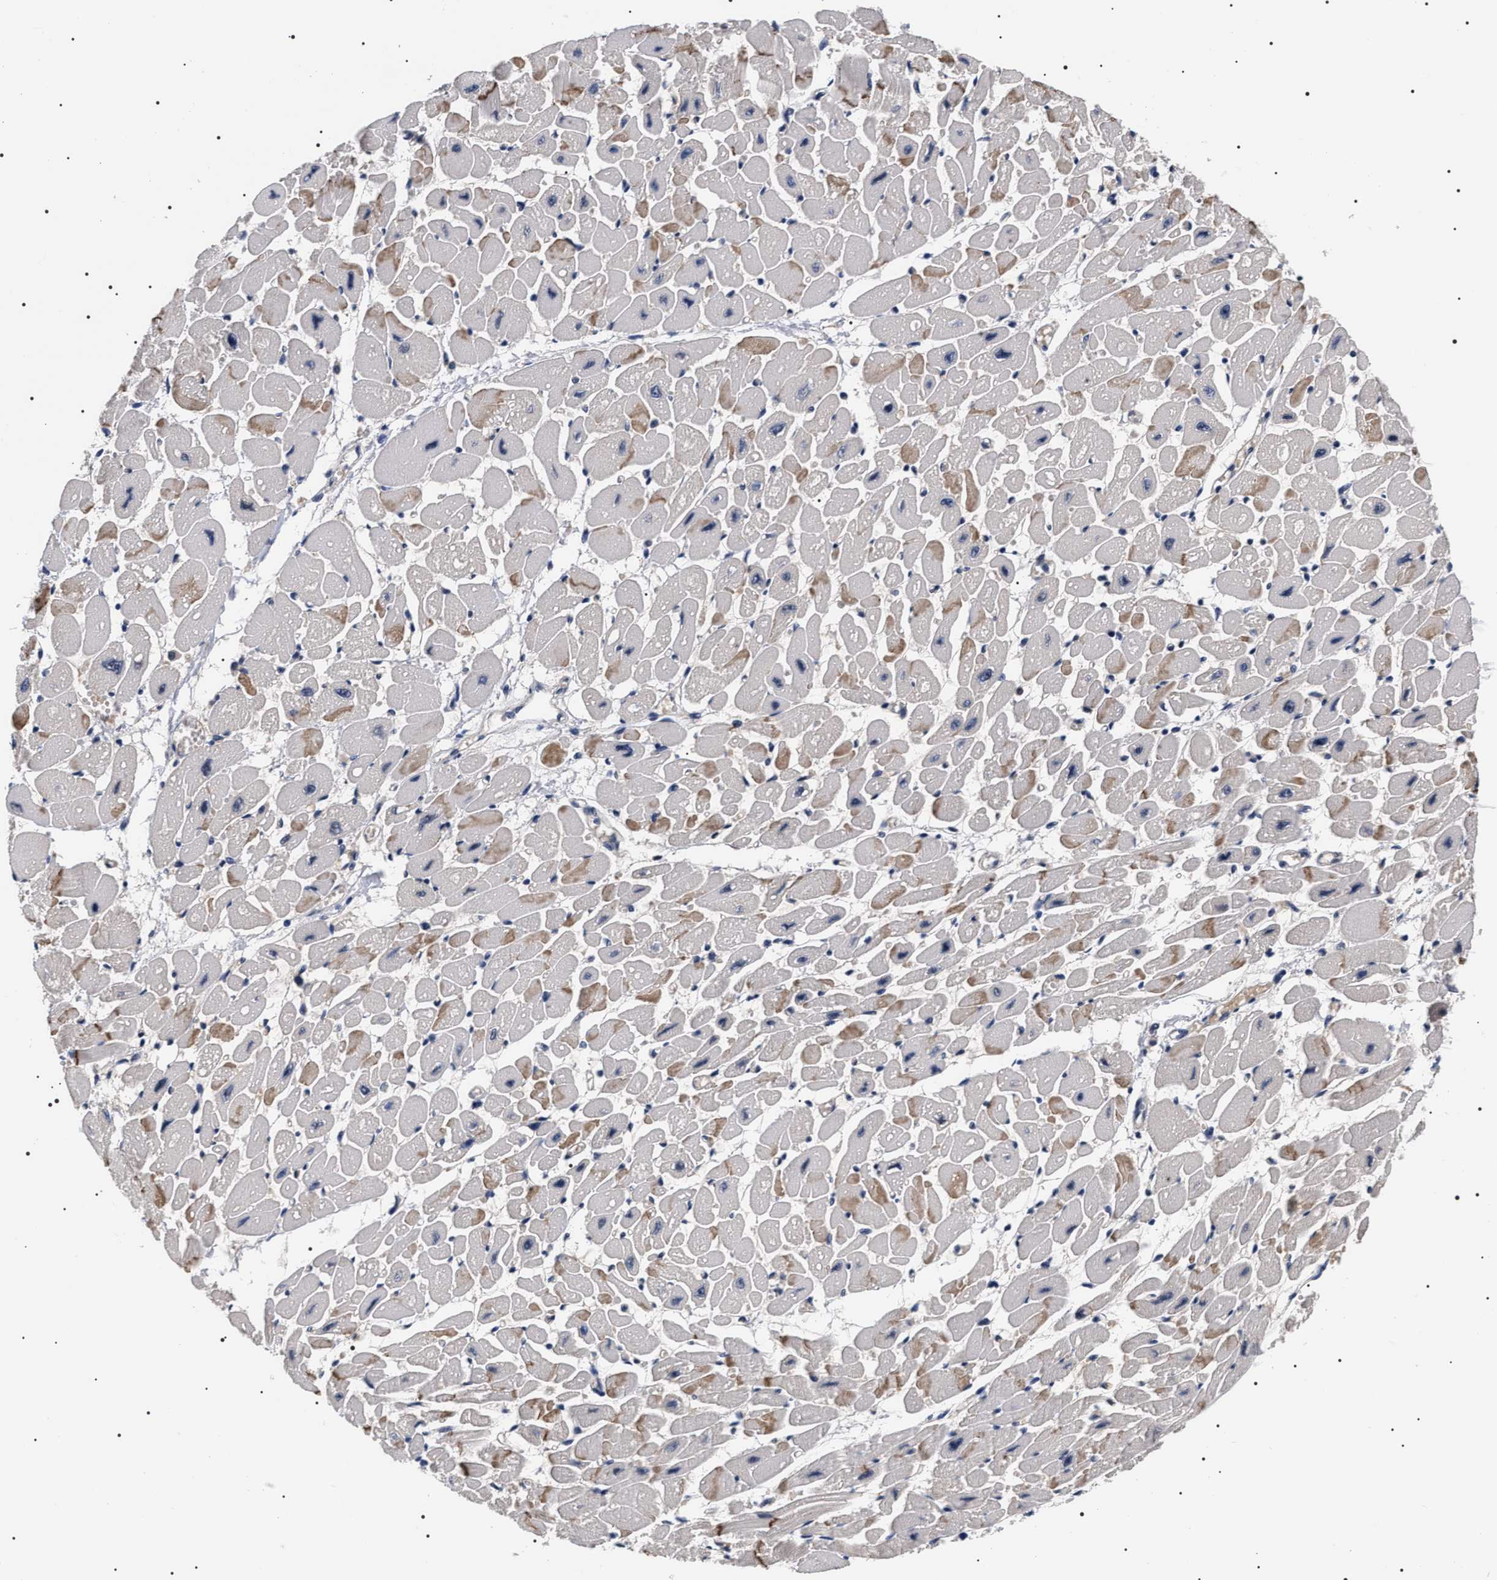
{"staining": {"intensity": "weak", "quantity": "<25%", "location": "cytoplasmic/membranous,nuclear"}, "tissue": "heart muscle", "cell_type": "Cardiomyocytes", "image_type": "normal", "snomed": [{"axis": "morphology", "description": "Normal tissue, NOS"}, {"axis": "topography", "description": "Heart"}], "caption": "The histopathology image exhibits no significant staining in cardiomyocytes of heart muscle.", "gene": "CAAP1", "patient": {"sex": "female", "age": 54}}